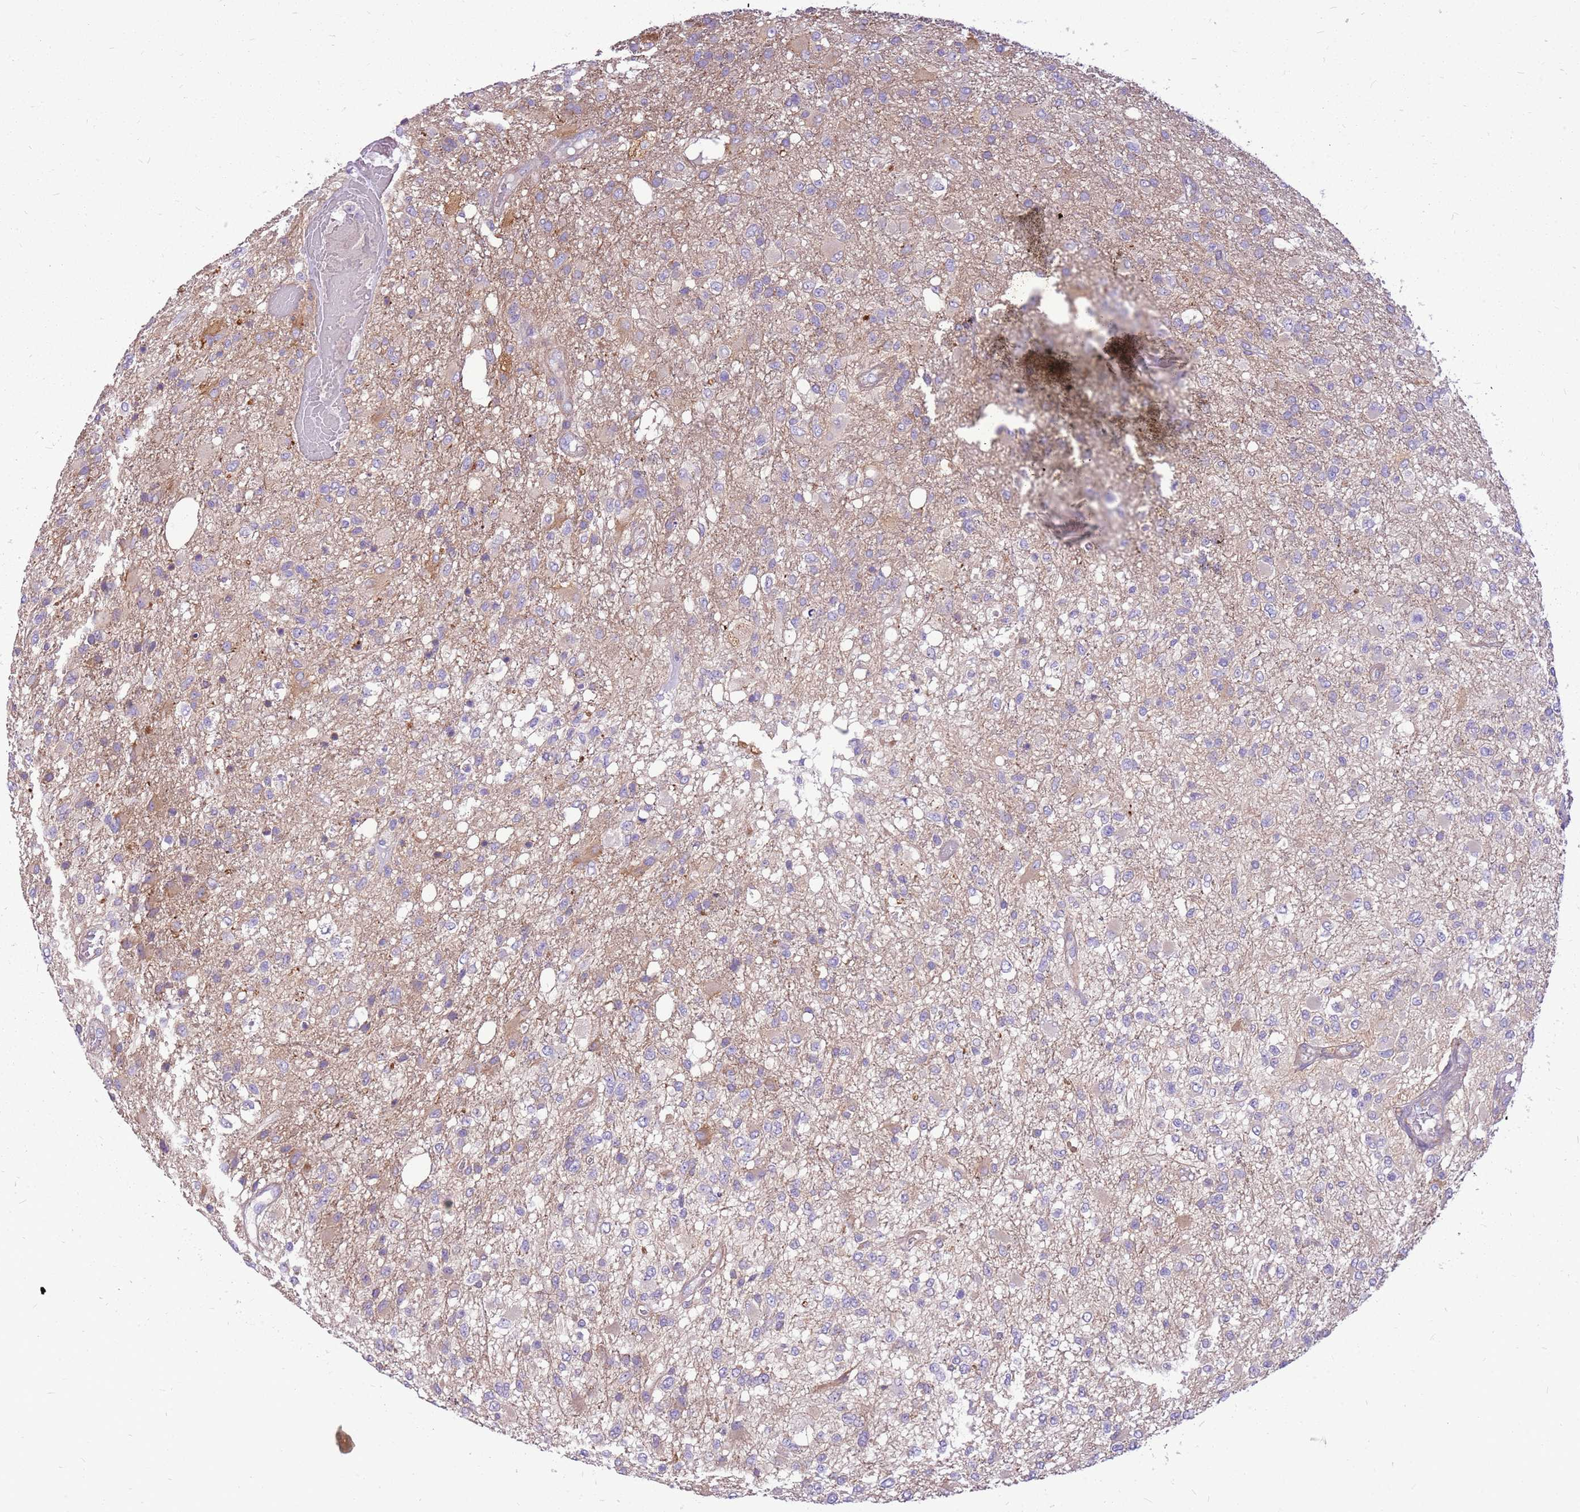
{"staining": {"intensity": "weak", "quantity": "<25%", "location": "cytoplasmic/membranous"}, "tissue": "glioma", "cell_type": "Tumor cells", "image_type": "cancer", "snomed": [{"axis": "morphology", "description": "Glioma, malignant, High grade"}, {"axis": "topography", "description": "Brain"}], "caption": "Protein analysis of malignant glioma (high-grade) exhibits no significant staining in tumor cells. (DAB immunohistochemistry, high magnification).", "gene": "WDR90", "patient": {"sex": "female", "age": 74}}